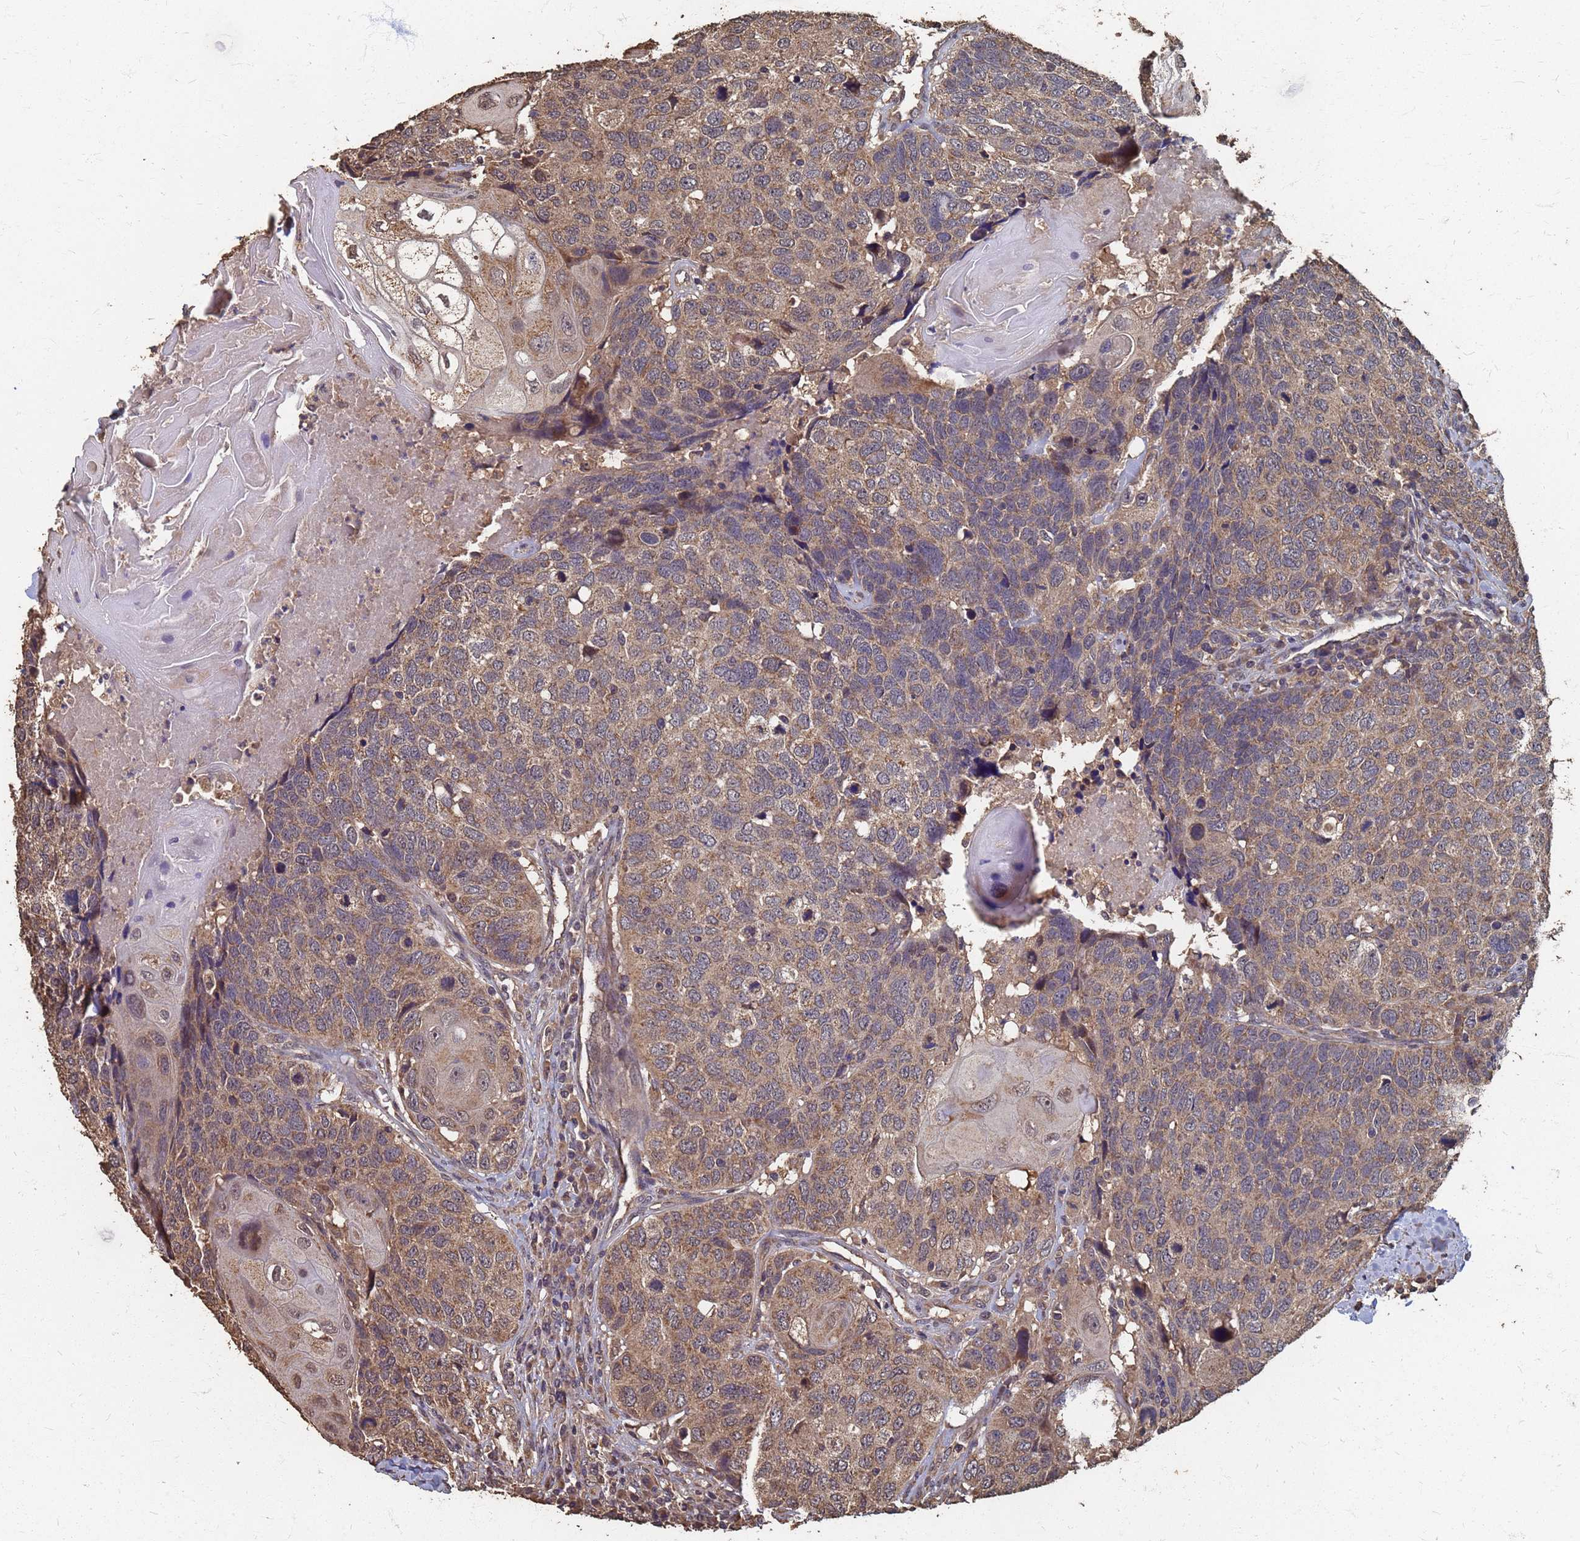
{"staining": {"intensity": "moderate", "quantity": ">75%", "location": "cytoplasmic/membranous"}, "tissue": "head and neck cancer", "cell_type": "Tumor cells", "image_type": "cancer", "snomed": [{"axis": "morphology", "description": "Squamous cell carcinoma, NOS"}, {"axis": "topography", "description": "Head-Neck"}], "caption": "Protein staining exhibits moderate cytoplasmic/membranous positivity in approximately >75% of tumor cells in squamous cell carcinoma (head and neck).", "gene": "DPH5", "patient": {"sex": "male", "age": 66}}